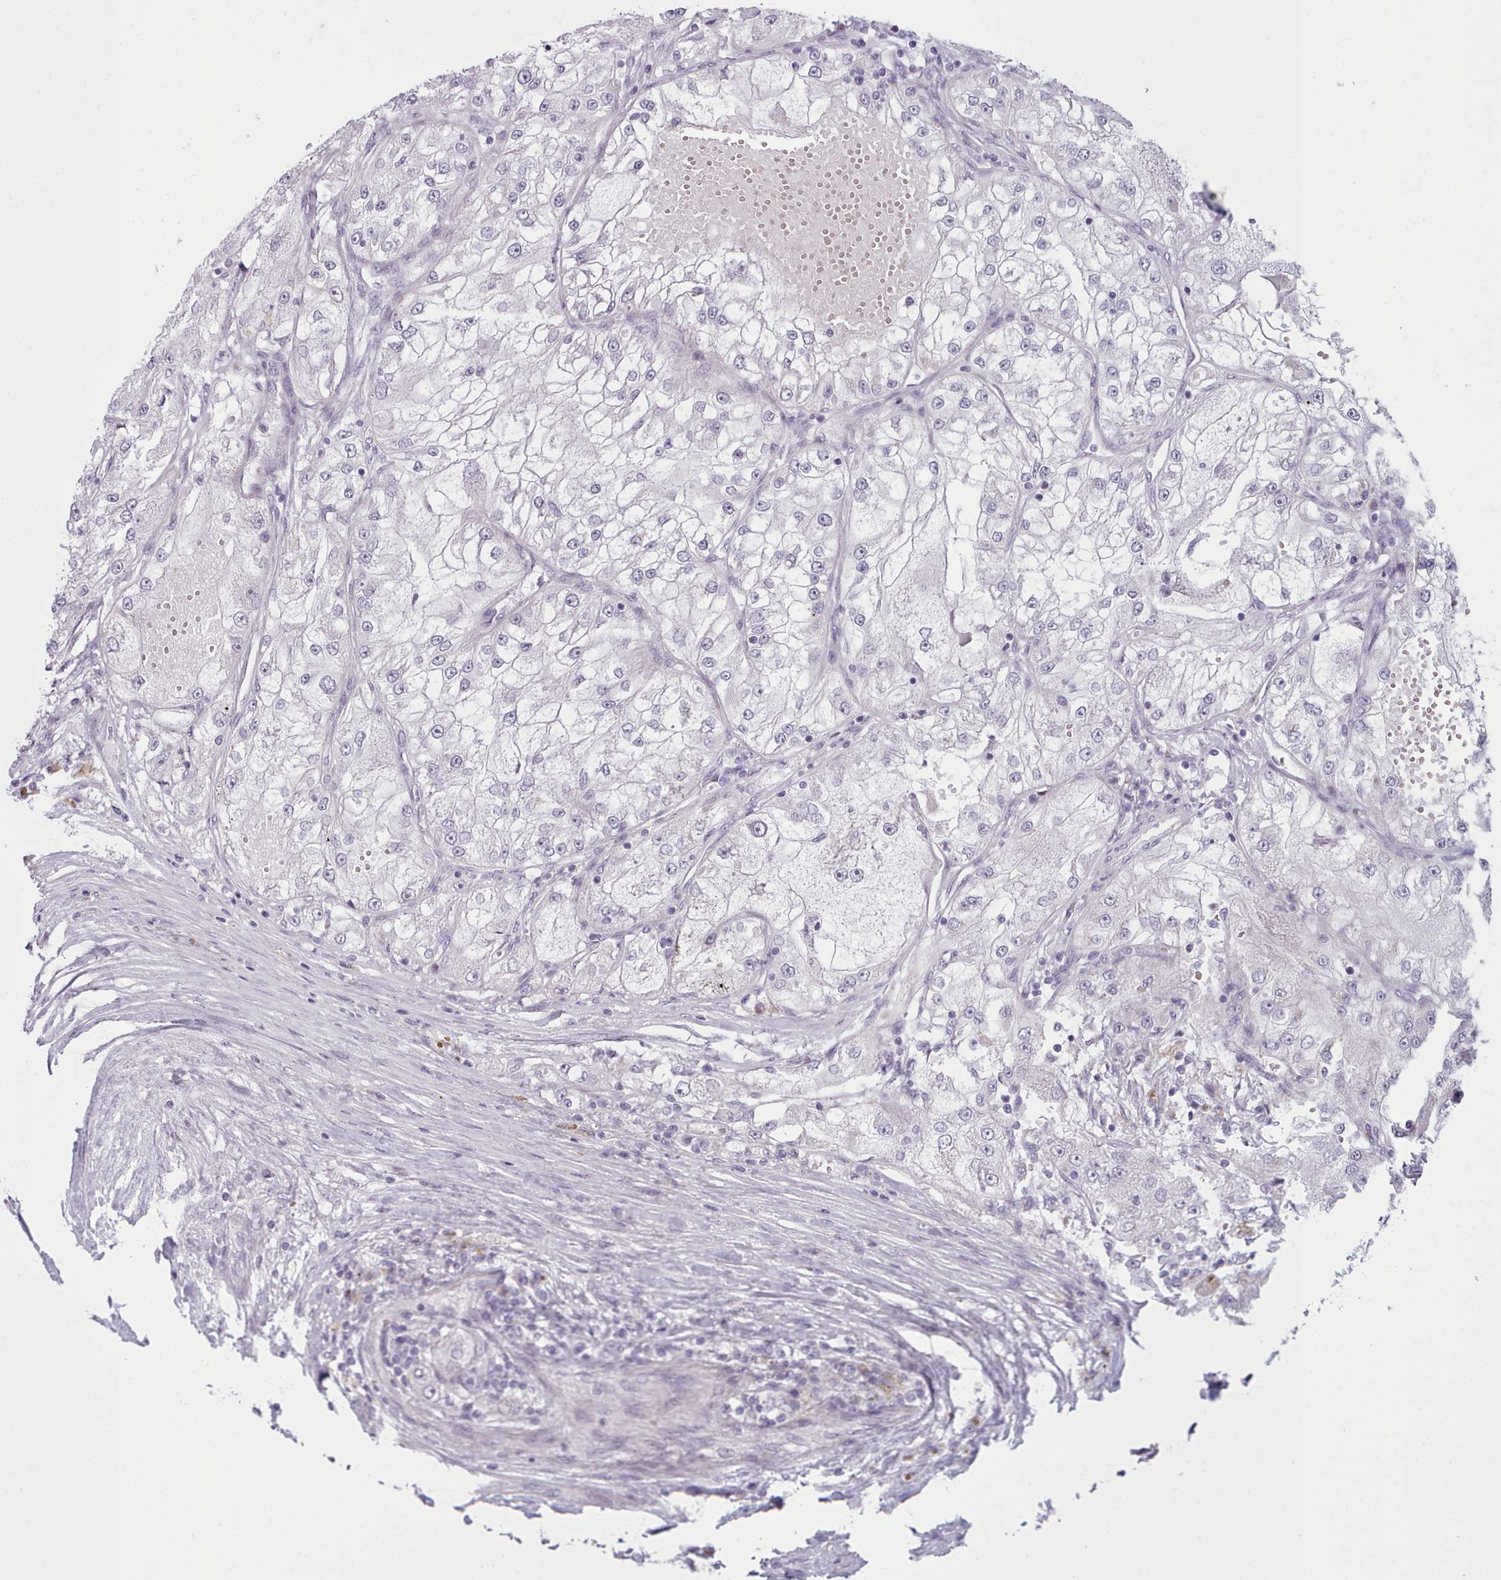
{"staining": {"intensity": "negative", "quantity": "none", "location": "none"}, "tissue": "renal cancer", "cell_type": "Tumor cells", "image_type": "cancer", "snomed": [{"axis": "morphology", "description": "Adenocarcinoma, NOS"}, {"axis": "topography", "description": "Kidney"}], "caption": "High power microscopy image of an IHC photomicrograph of renal cancer, revealing no significant positivity in tumor cells. Nuclei are stained in blue.", "gene": "SLC52A3", "patient": {"sex": "female", "age": 72}}